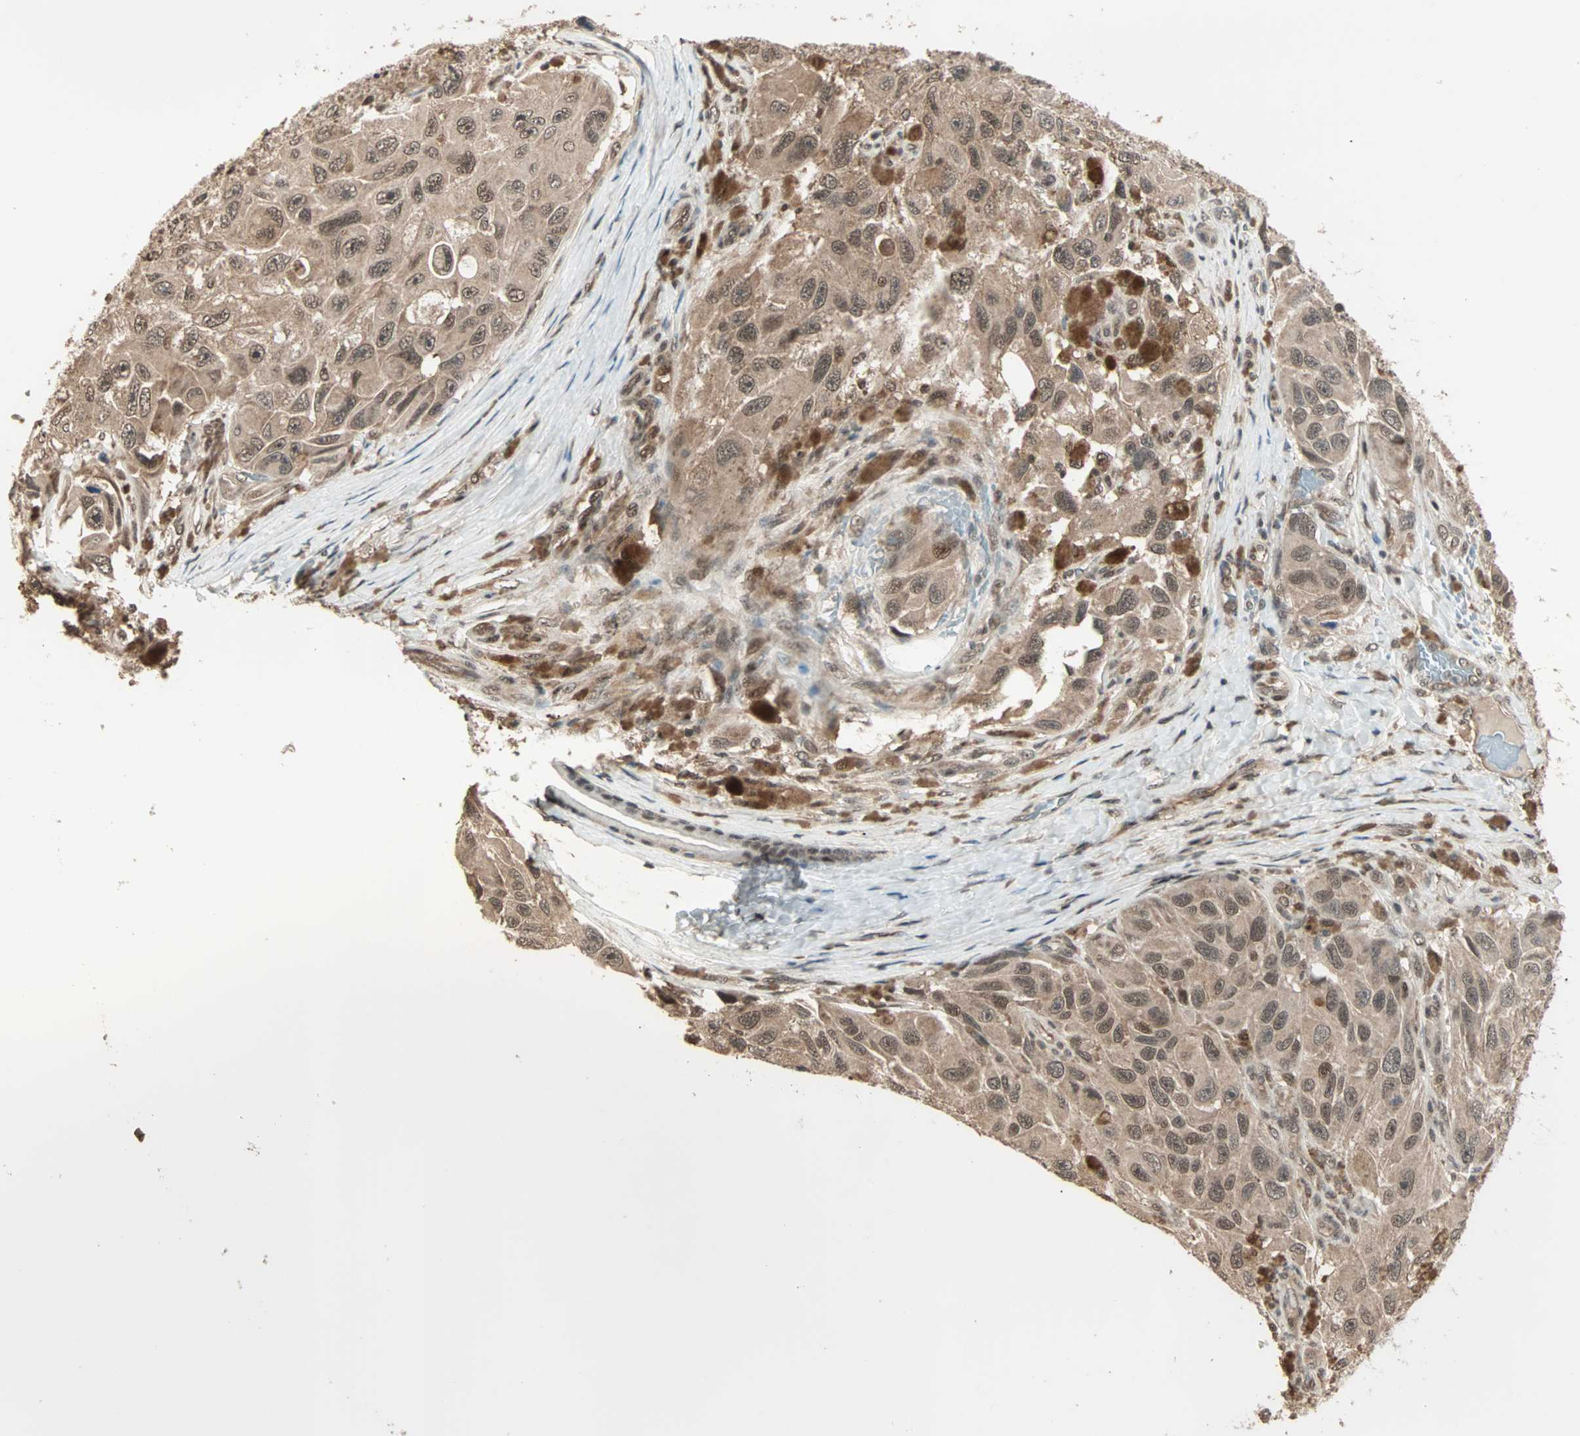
{"staining": {"intensity": "moderate", "quantity": ">75%", "location": "cytoplasmic/membranous,nuclear"}, "tissue": "melanoma", "cell_type": "Tumor cells", "image_type": "cancer", "snomed": [{"axis": "morphology", "description": "Malignant melanoma, NOS"}, {"axis": "topography", "description": "Skin"}], "caption": "Protein expression analysis of human melanoma reveals moderate cytoplasmic/membranous and nuclear staining in about >75% of tumor cells.", "gene": "ZNF701", "patient": {"sex": "female", "age": 73}}